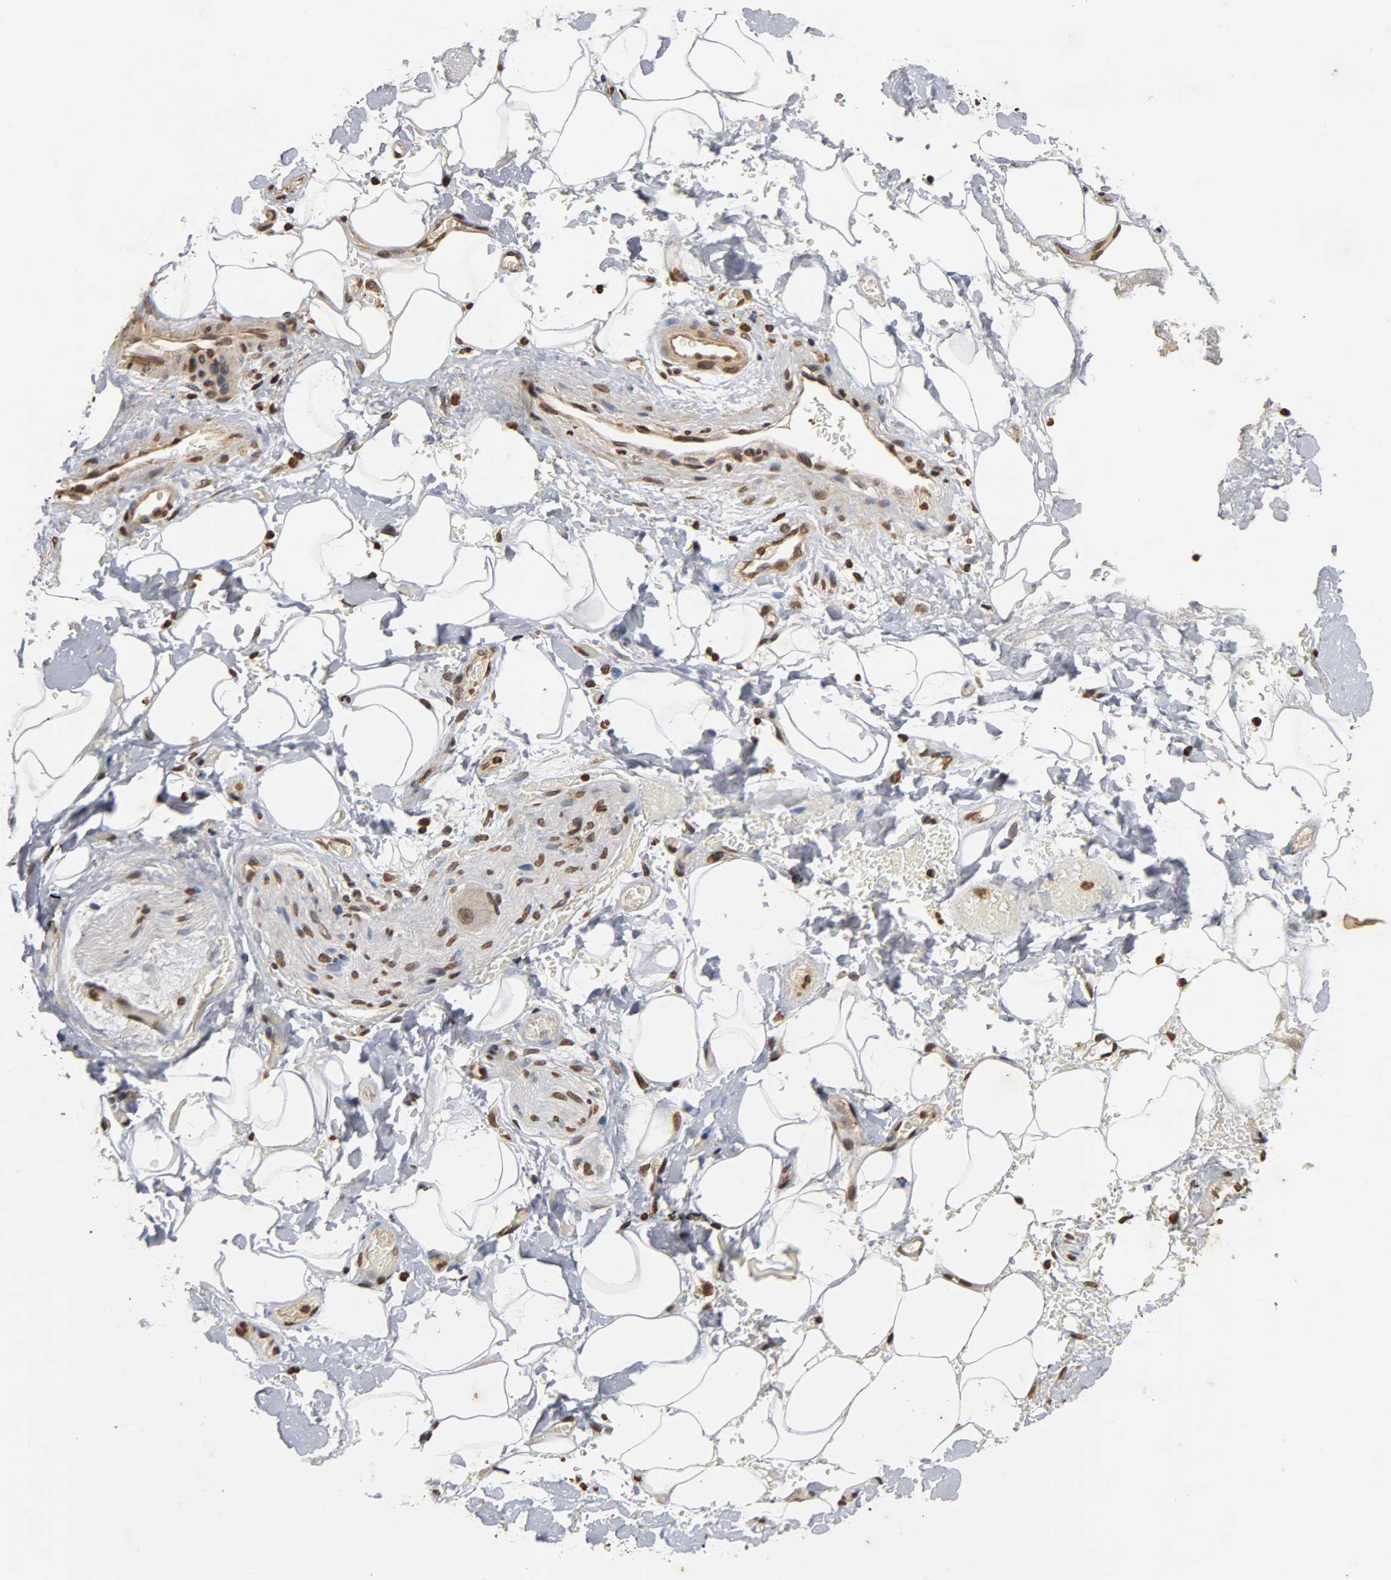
{"staining": {"intensity": "moderate", "quantity": "25%-75%", "location": "nuclear"}, "tissue": "adipose tissue", "cell_type": "Adipocytes", "image_type": "normal", "snomed": [{"axis": "morphology", "description": "Normal tissue, NOS"}, {"axis": "morphology", "description": "Cholangiocarcinoma"}, {"axis": "topography", "description": "Liver"}, {"axis": "topography", "description": "Peripheral nerve tissue"}], "caption": "Immunohistochemistry of unremarkable human adipose tissue reveals medium levels of moderate nuclear expression in approximately 25%-75% of adipocytes. (IHC, brightfield microscopy, high magnification).", "gene": "ERCC2", "patient": {"sex": "male", "age": 50}}